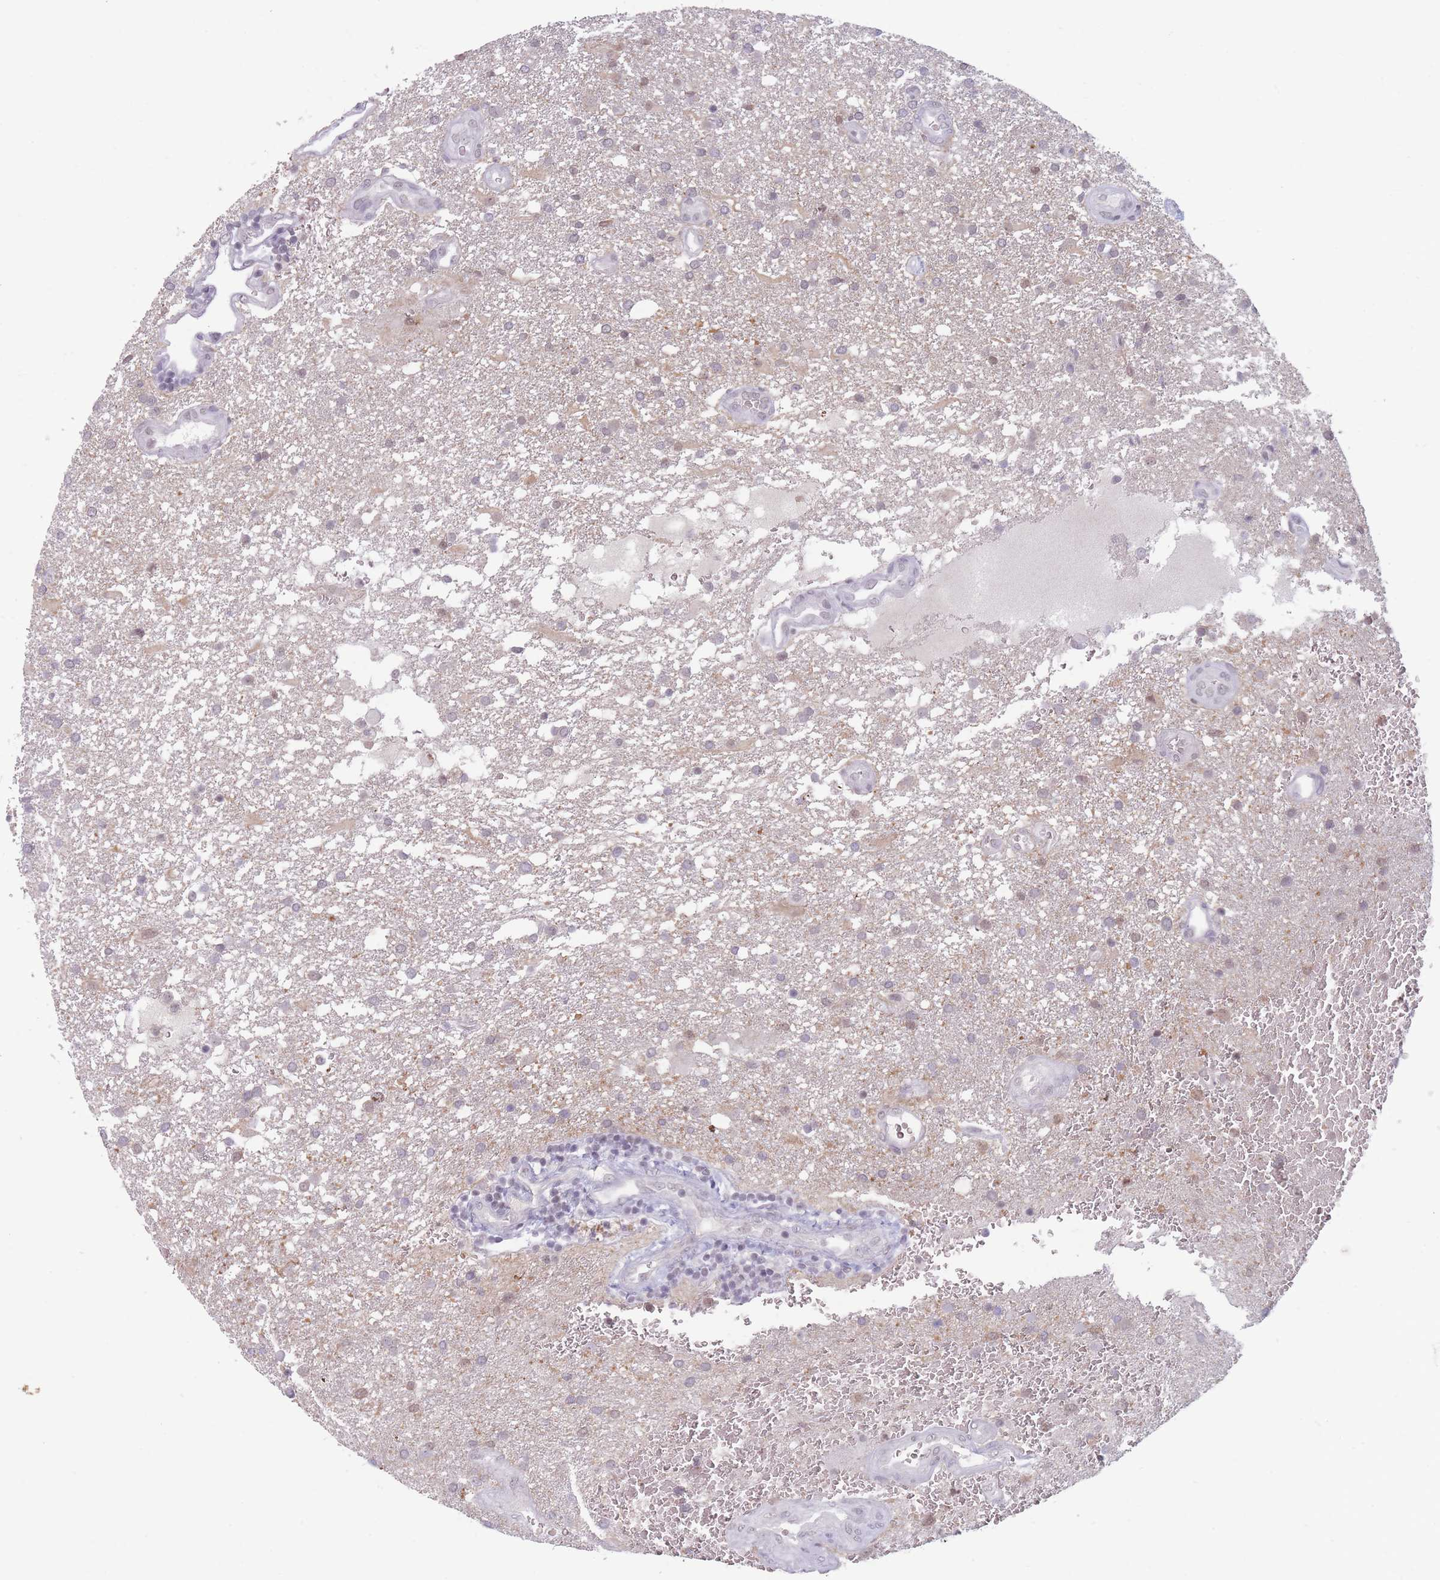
{"staining": {"intensity": "negative", "quantity": "none", "location": "none"}, "tissue": "glioma", "cell_type": "Tumor cells", "image_type": "cancer", "snomed": [{"axis": "morphology", "description": "Glioma, malignant, Low grade"}, {"axis": "topography", "description": "Brain"}], "caption": "Malignant glioma (low-grade) was stained to show a protein in brown. There is no significant staining in tumor cells.", "gene": "ARID3B", "patient": {"sex": "male", "age": 66}}